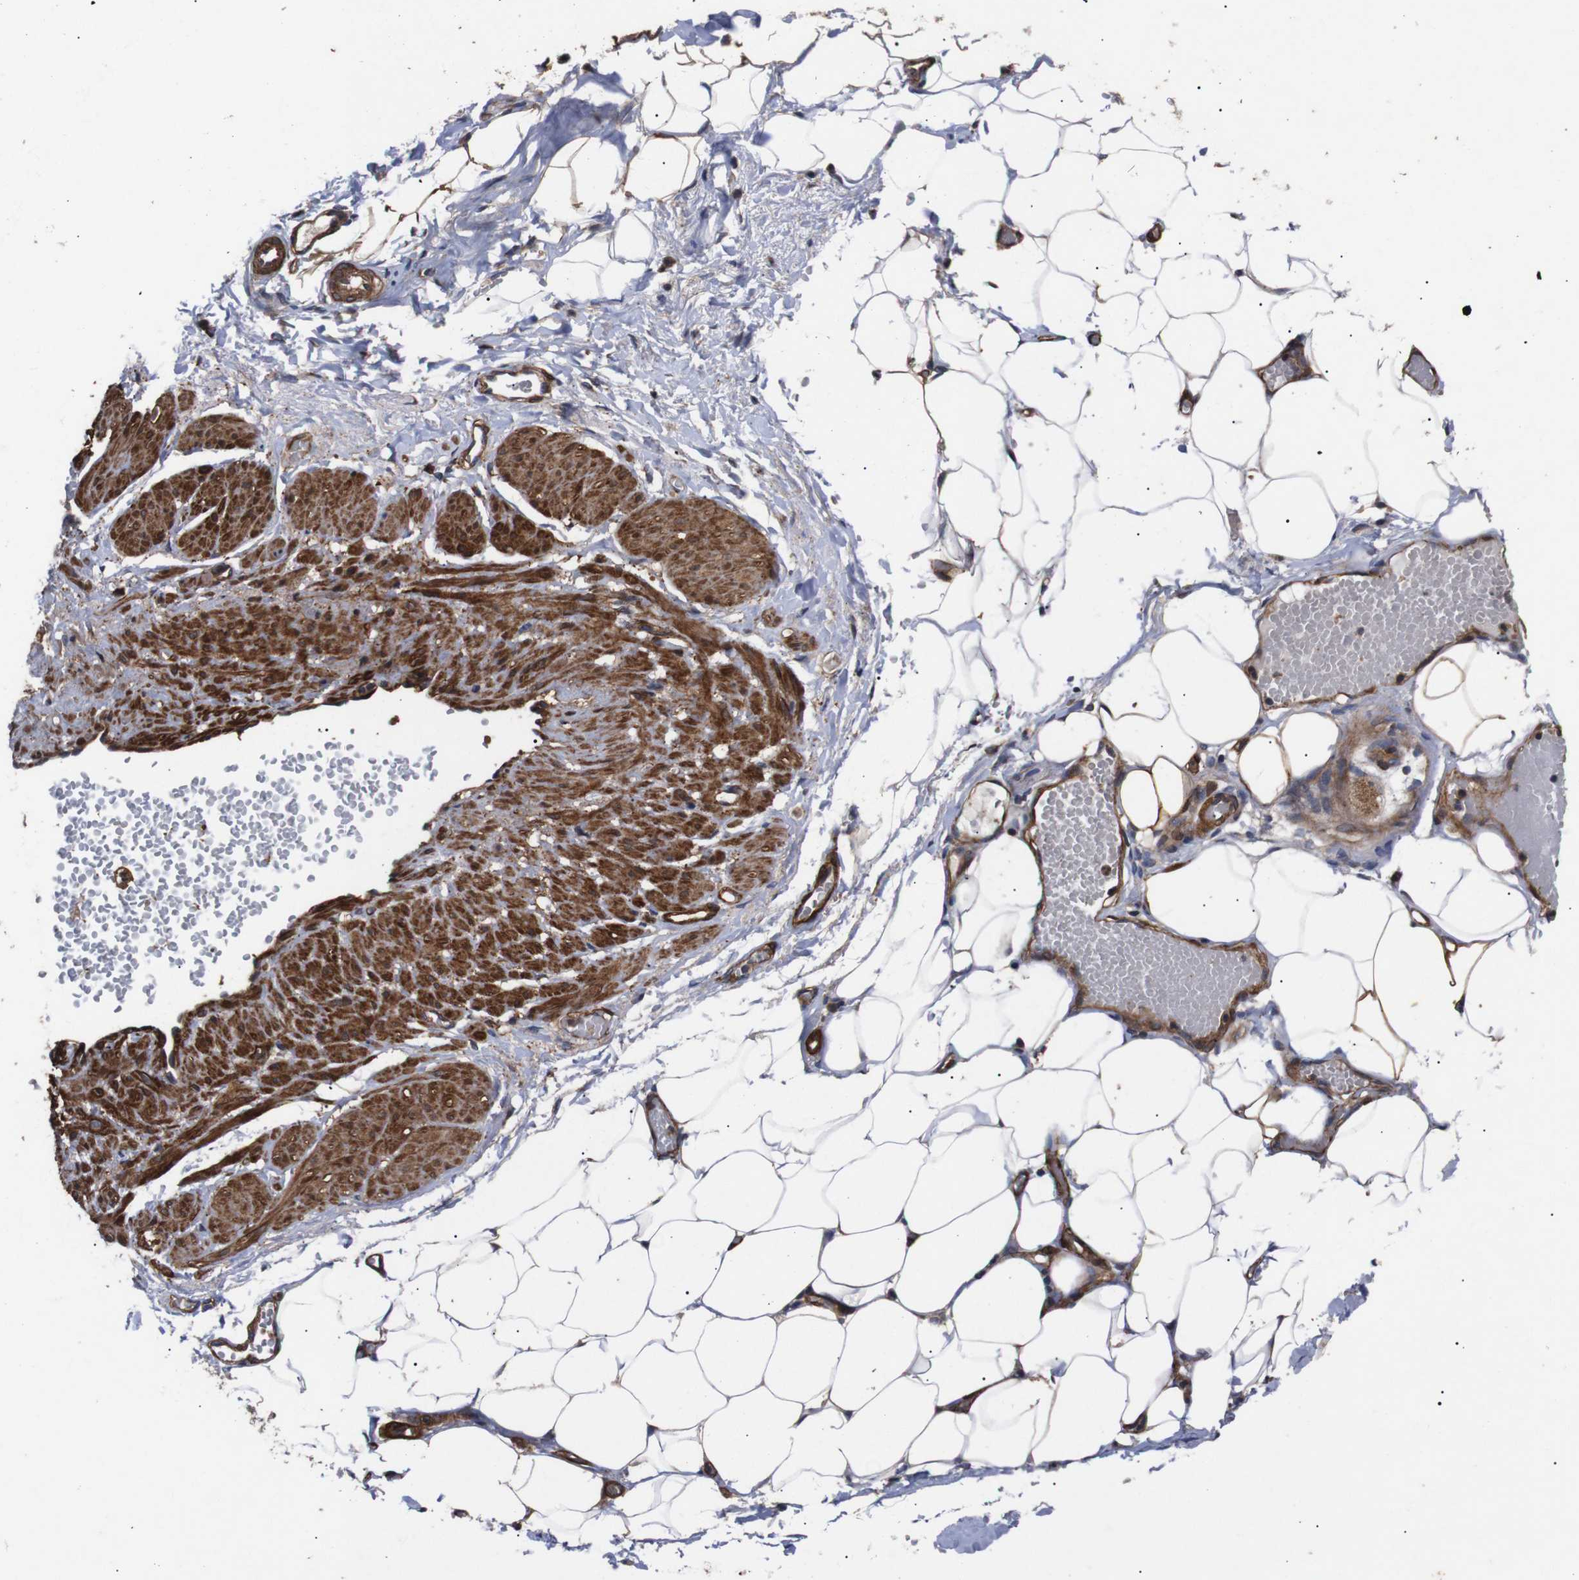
{"staining": {"intensity": "negative", "quantity": "none", "location": "none"}, "tissue": "adipose tissue", "cell_type": "Adipocytes", "image_type": "normal", "snomed": [{"axis": "morphology", "description": "Normal tissue, NOS"}, {"axis": "topography", "description": "Soft tissue"}, {"axis": "topography", "description": "Vascular tissue"}], "caption": "High magnification brightfield microscopy of unremarkable adipose tissue stained with DAB (3,3'-diaminobenzidine) (brown) and counterstained with hematoxylin (blue): adipocytes show no significant staining.", "gene": "PAWR", "patient": {"sex": "female", "age": 35}}